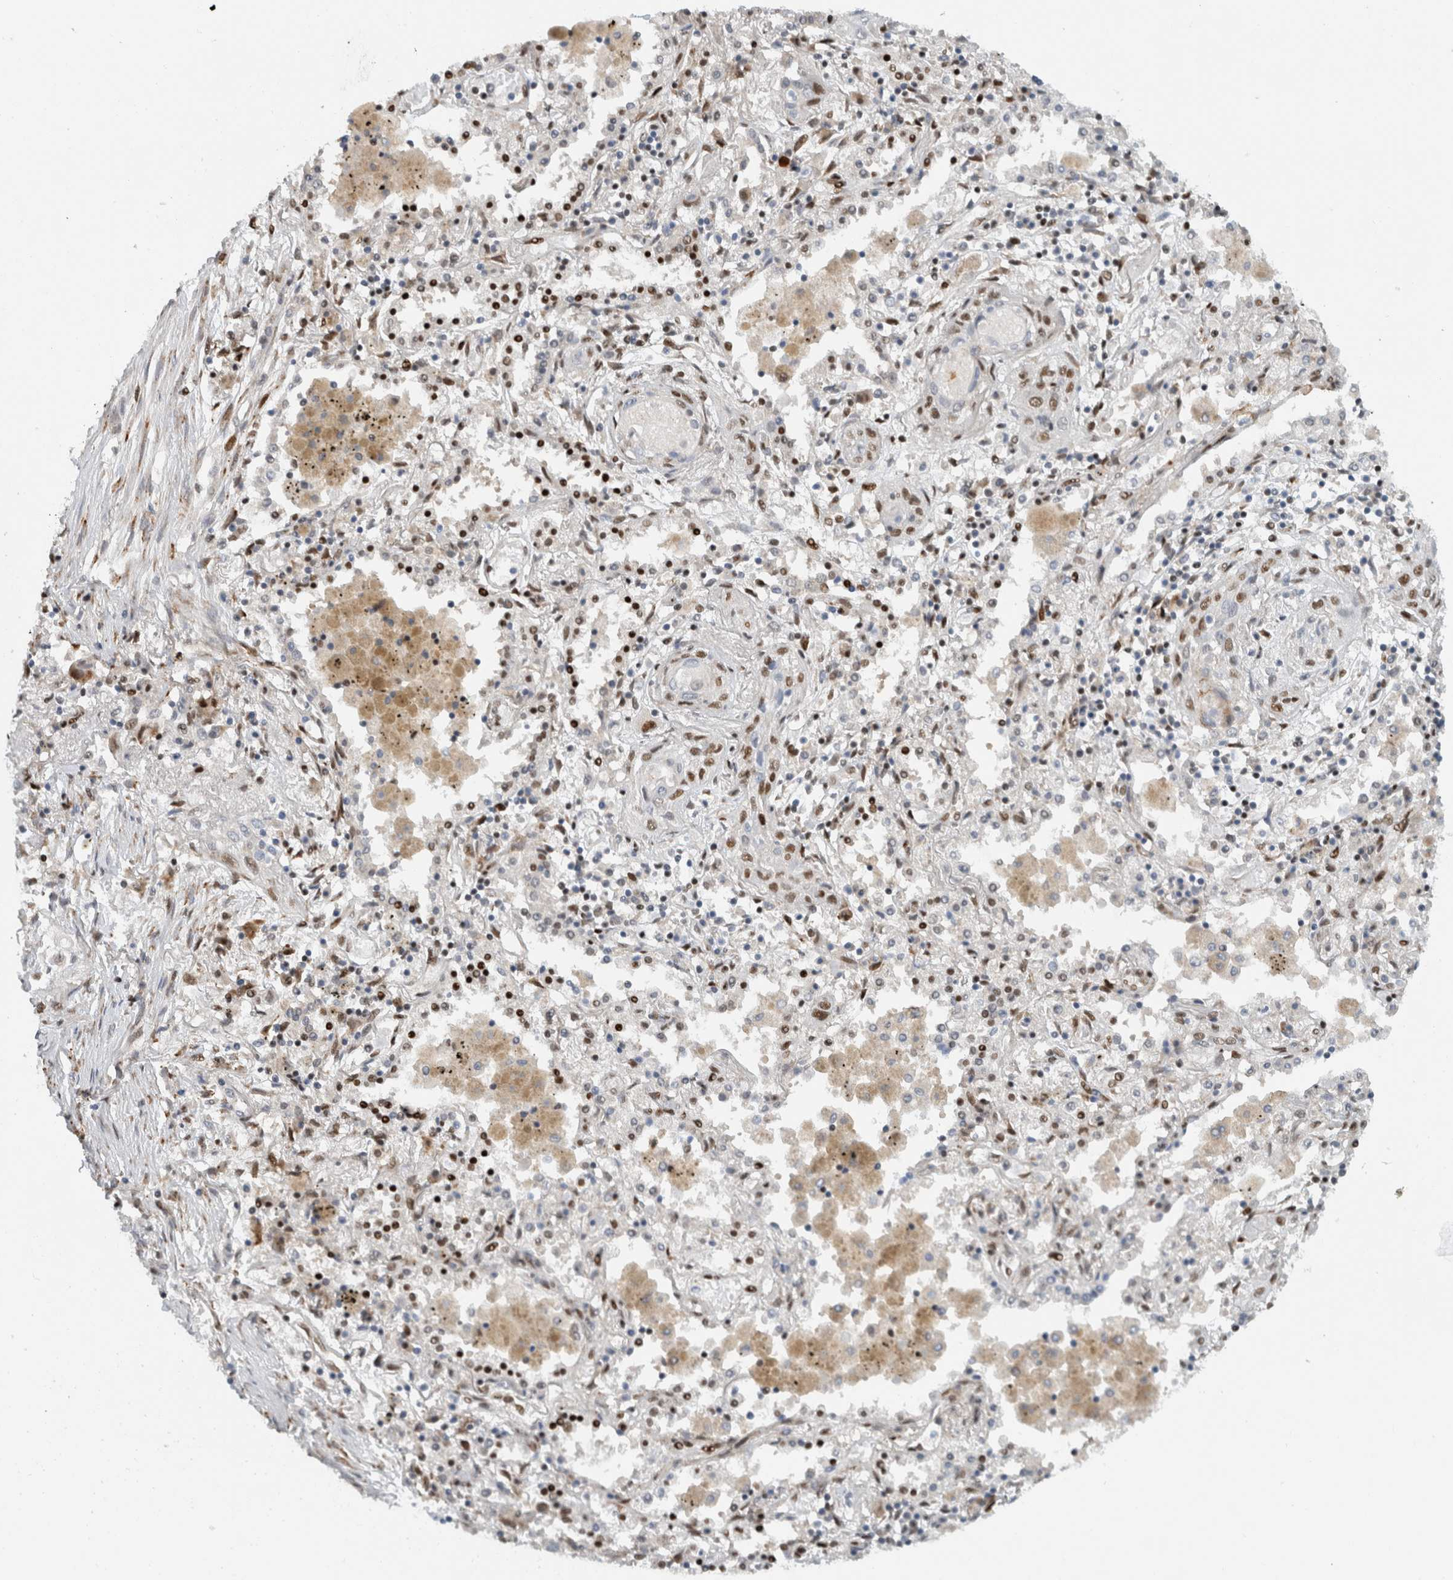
{"staining": {"intensity": "moderate", "quantity": ">75%", "location": "nuclear"}, "tissue": "lung cancer", "cell_type": "Tumor cells", "image_type": "cancer", "snomed": [{"axis": "morphology", "description": "Squamous cell carcinoma, NOS"}, {"axis": "topography", "description": "Lung"}], "caption": "Immunohistochemical staining of human lung cancer (squamous cell carcinoma) reveals medium levels of moderate nuclear protein expression in approximately >75% of tumor cells. The protein is shown in brown color, while the nuclei are stained blue.", "gene": "HNRNPR", "patient": {"sex": "female", "age": 47}}